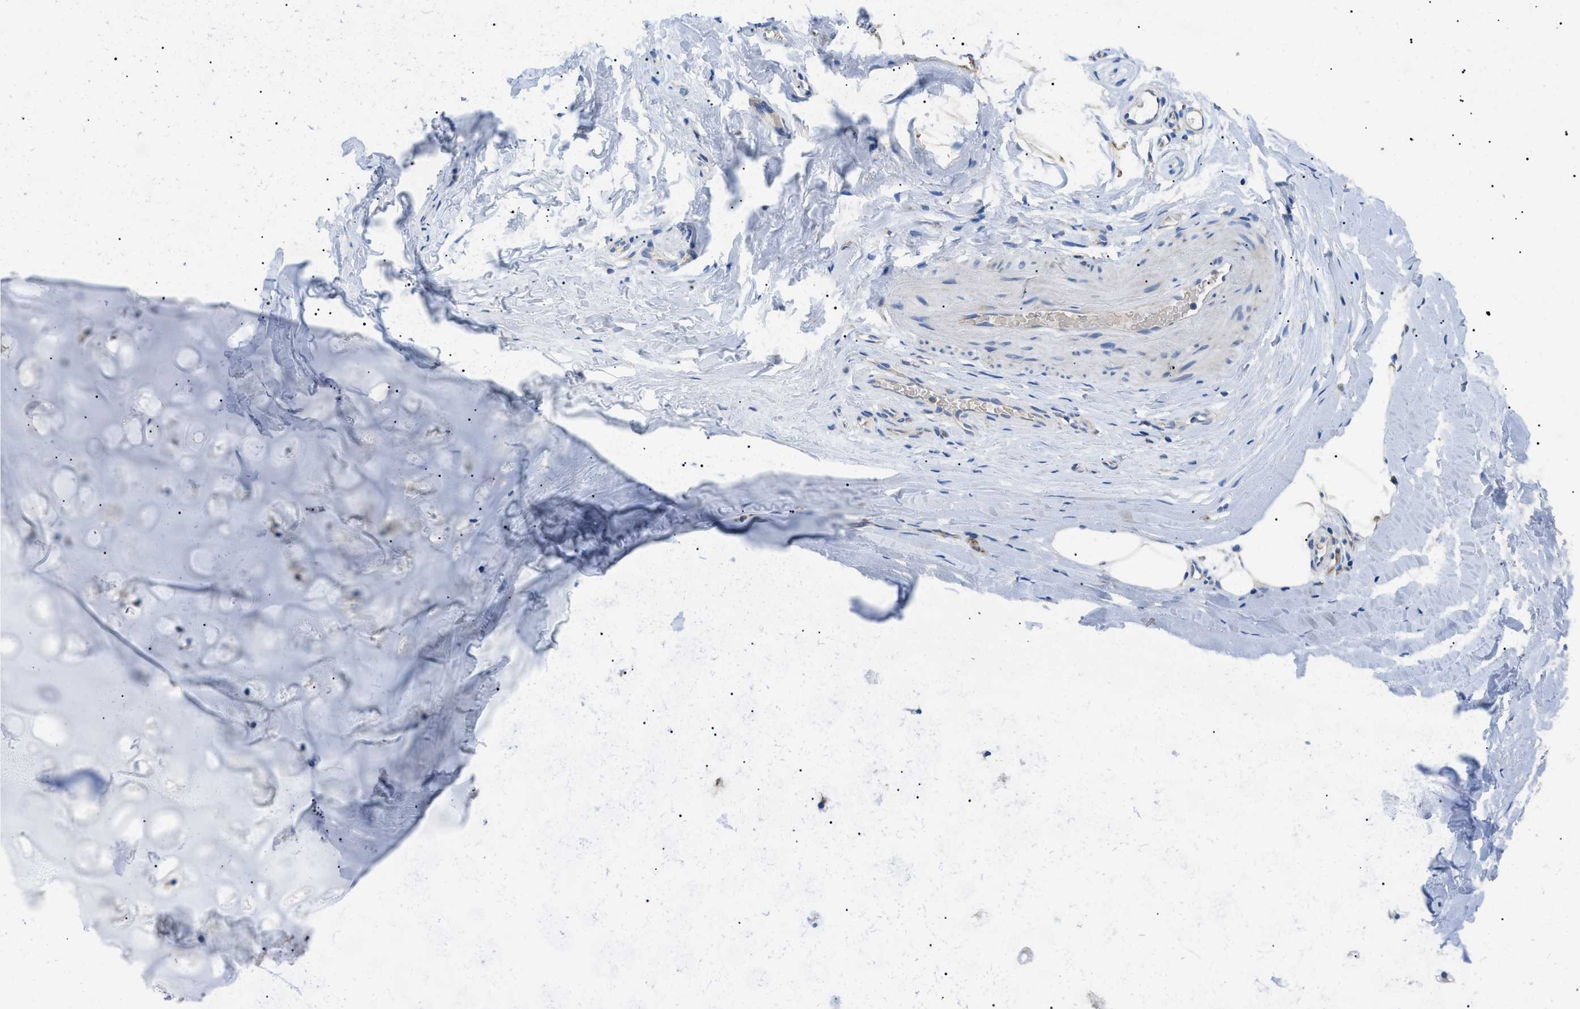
{"staining": {"intensity": "weak", "quantity": "25%-75%", "location": "cytoplasmic/membranous"}, "tissue": "adipose tissue", "cell_type": "Adipocytes", "image_type": "normal", "snomed": [{"axis": "morphology", "description": "Normal tissue, NOS"}, {"axis": "topography", "description": "Cartilage tissue"}, {"axis": "topography", "description": "Bronchus"}], "caption": "A low amount of weak cytoplasmic/membranous expression is present in about 25%-75% of adipocytes in benign adipose tissue.", "gene": "TOMM6", "patient": {"sex": "female", "age": 53}}